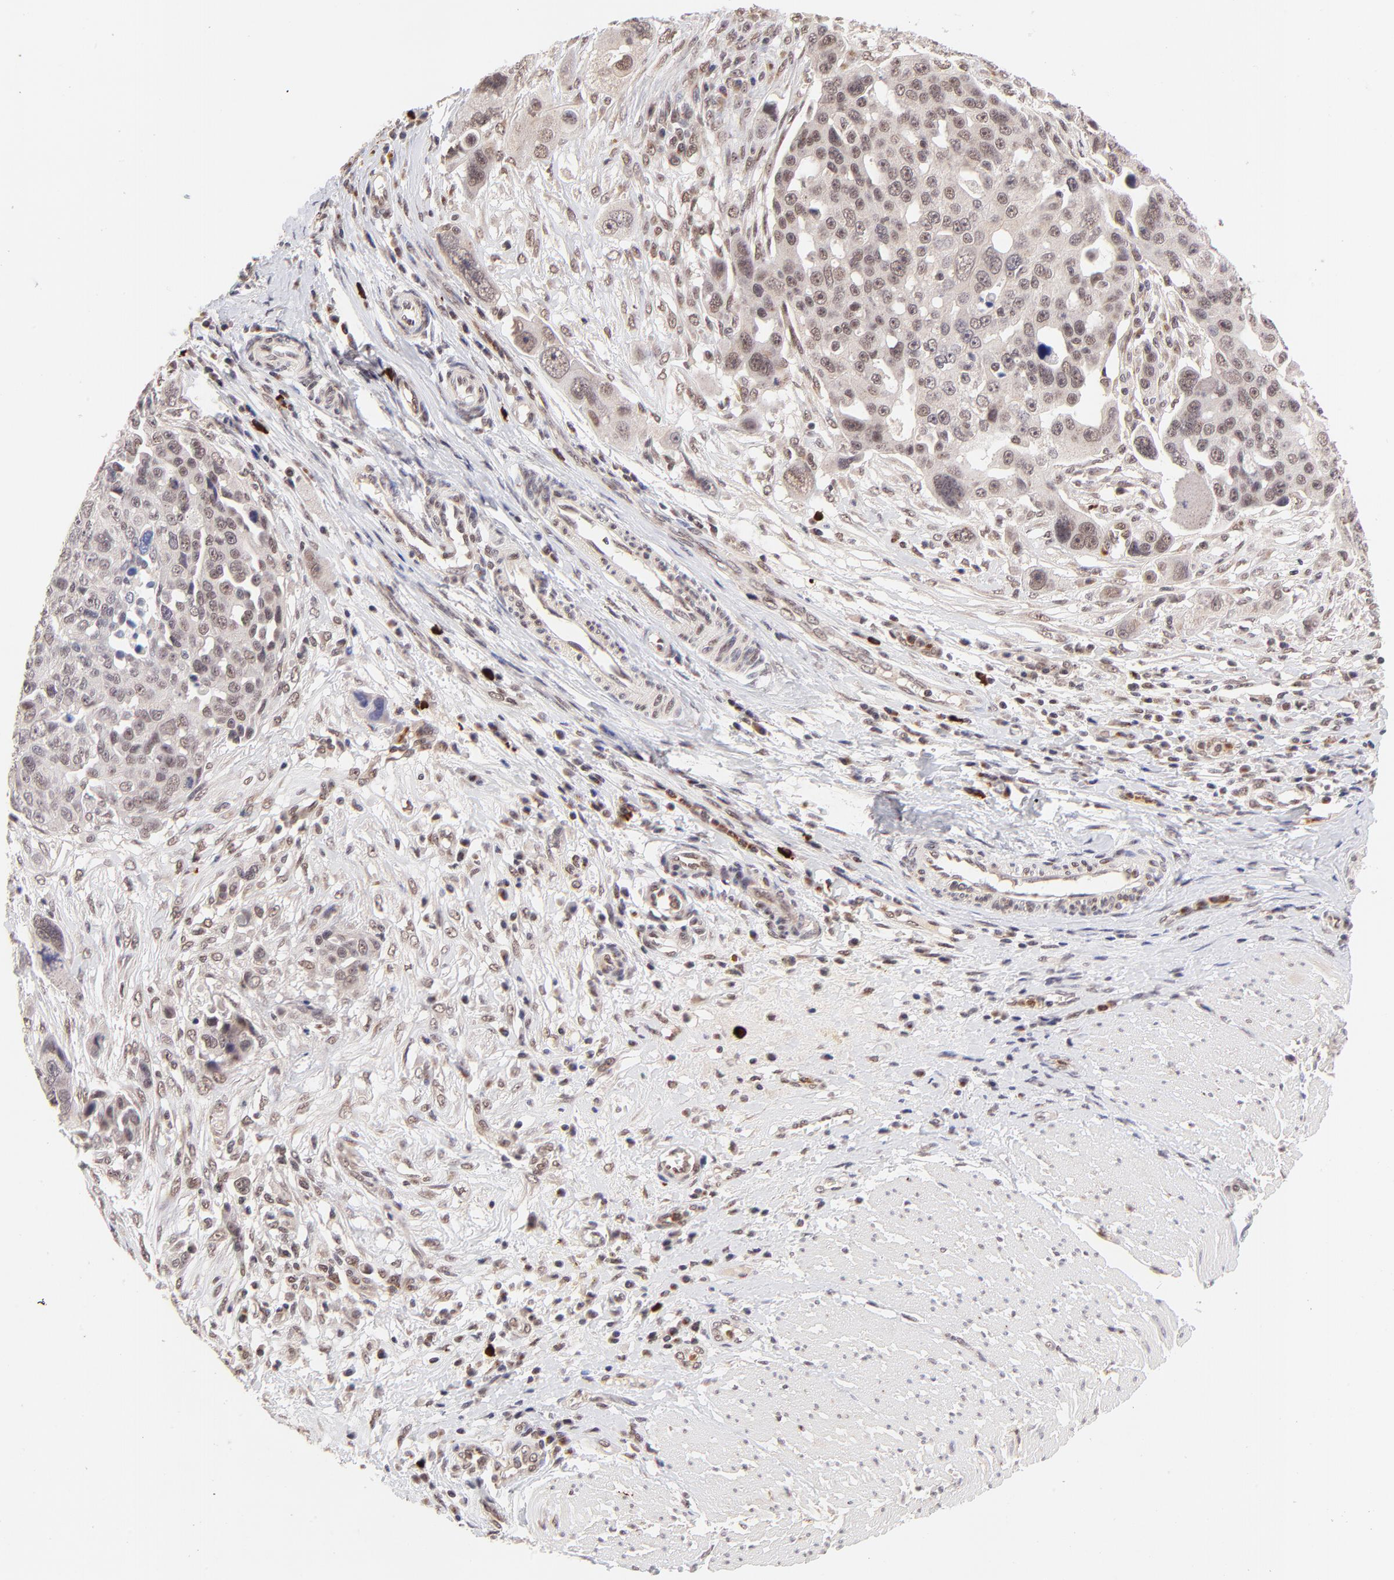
{"staining": {"intensity": "weak", "quantity": "25%-75%", "location": "nuclear"}, "tissue": "ovarian cancer", "cell_type": "Tumor cells", "image_type": "cancer", "snomed": [{"axis": "morphology", "description": "Carcinoma, endometroid"}, {"axis": "topography", "description": "Ovary"}], "caption": "Immunohistochemistry micrograph of ovarian cancer (endometroid carcinoma) stained for a protein (brown), which shows low levels of weak nuclear expression in approximately 25%-75% of tumor cells.", "gene": "MED12", "patient": {"sex": "female", "age": 75}}